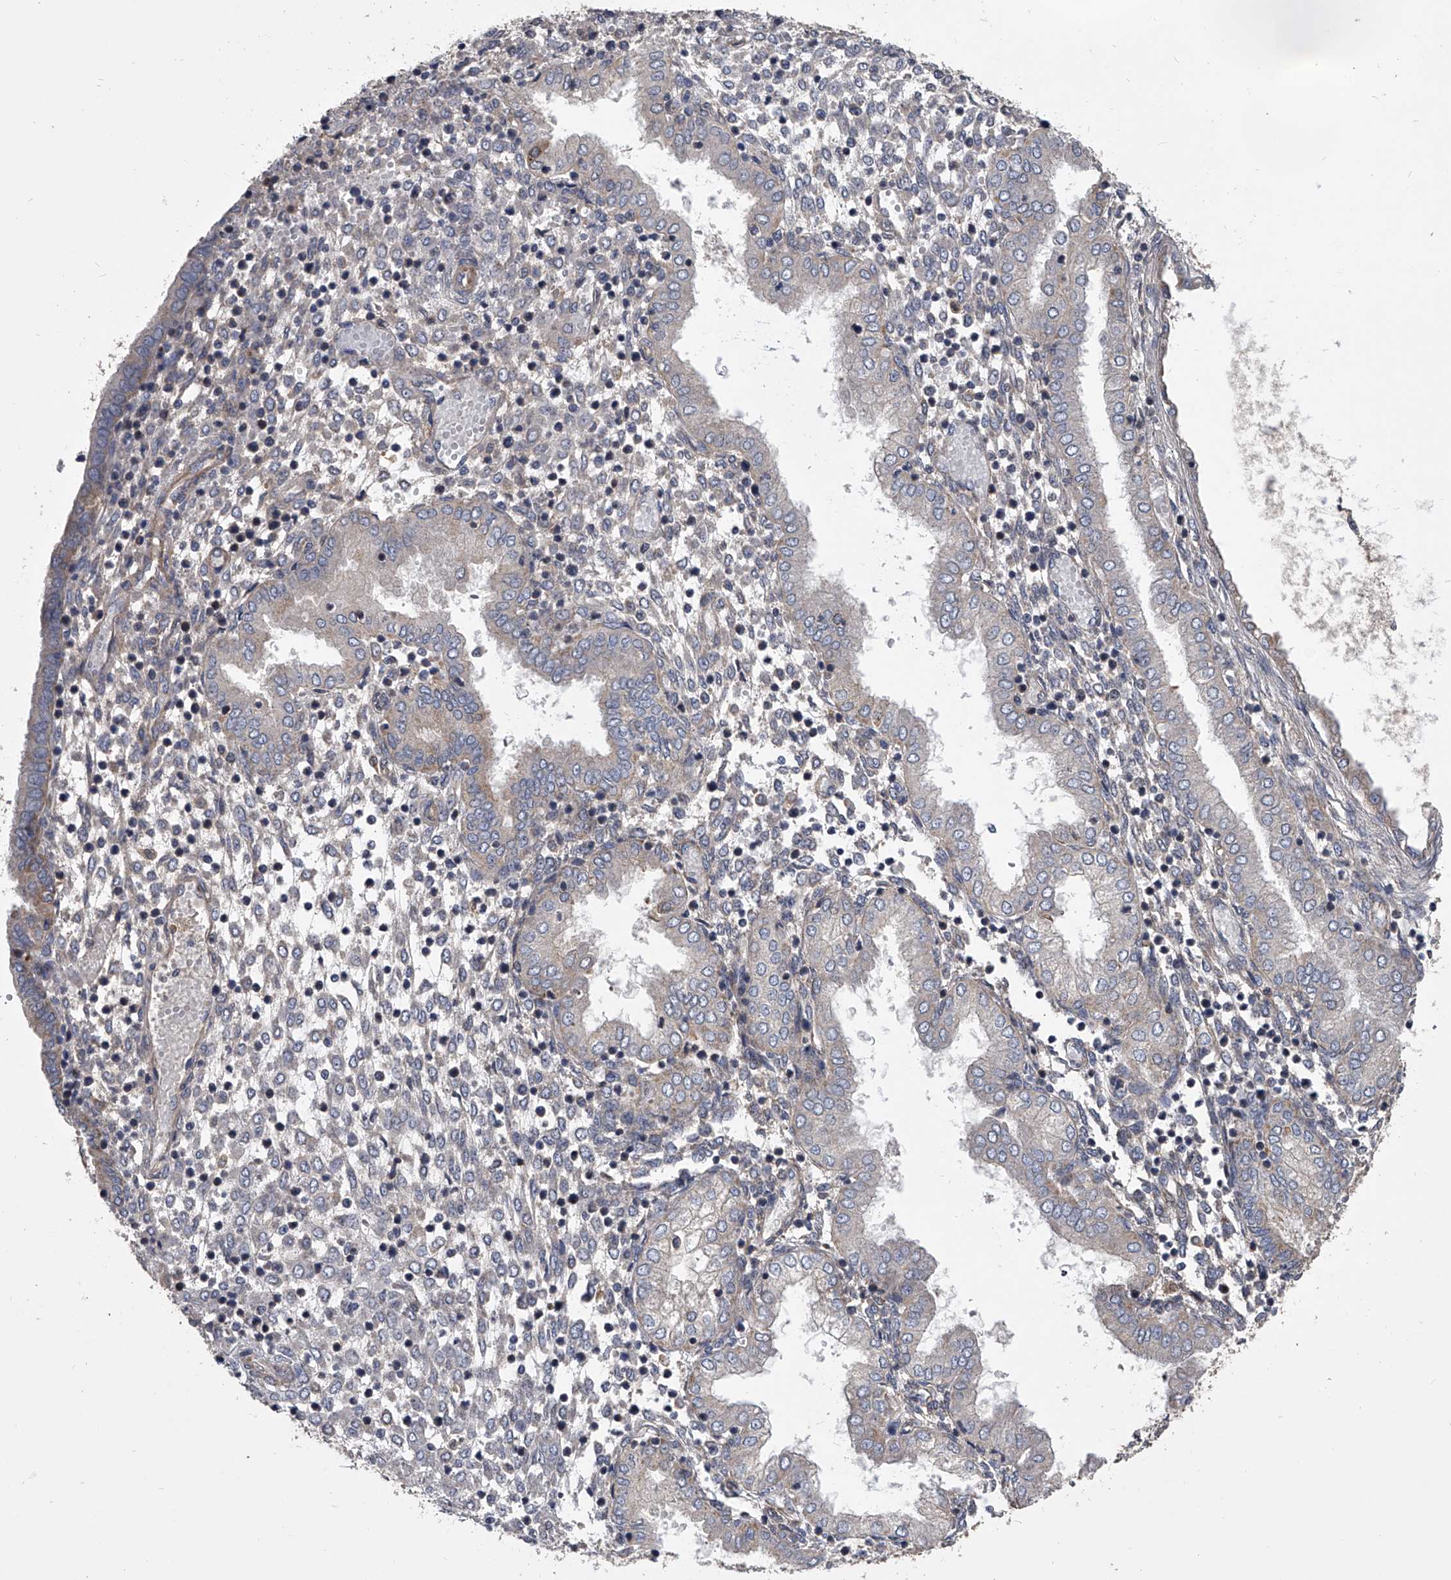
{"staining": {"intensity": "negative", "quantity": "none", "location": "none"}, "tissue": "endometrium", "cell_type": "Cells in endometrial stroma", "image_type": "normal", "snomed": [{"axis": "morphology", "description": "Normal tissue, NOS"}, {"axis": "topography", "description": "Endometrium"}], "caption": "Human endometrium stained for a protein using immunohistochemistry (IHC) exhibits no positivity in cells in endometrial stroma.", "gene": "NRP1", "patient": {"sex": "female", "age": 53}}